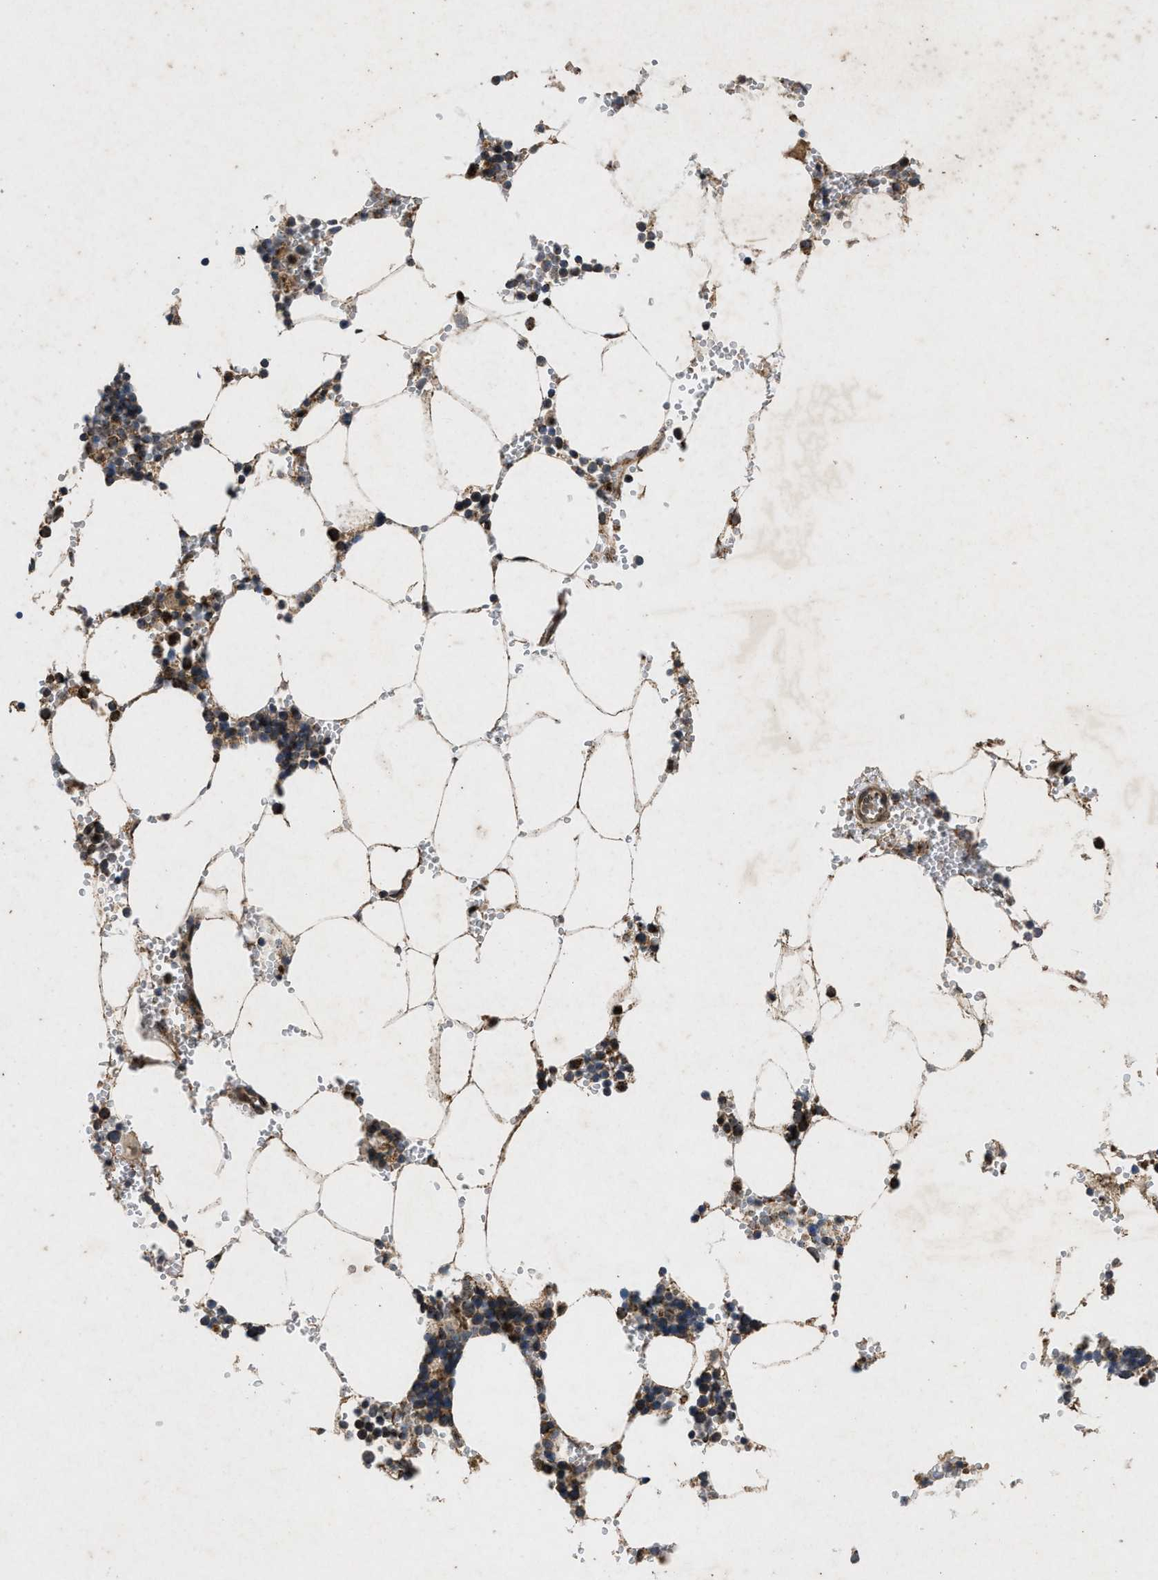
{"staining": {"intensity": "moderate", "quantity": "25%-75%", "location": "cytoplasmic/membranous"}, "tissue": "bone marrow", "cell_type": "Hematopoietic cells", "image_type": "normal", "snomed": [{"axis": "morphology", "description": "Normal tissue, NOS"}, {"axis": "topography", "description": "Bone marrow"}], "caption": "A medium amount of moderate cytoplasmic/membranous positivity is seen in about 25%-75% of hematopoietic cells in benign bone marrow.", "gene": "PRKG2", "patient": {"sex": "male", "age": 70}}